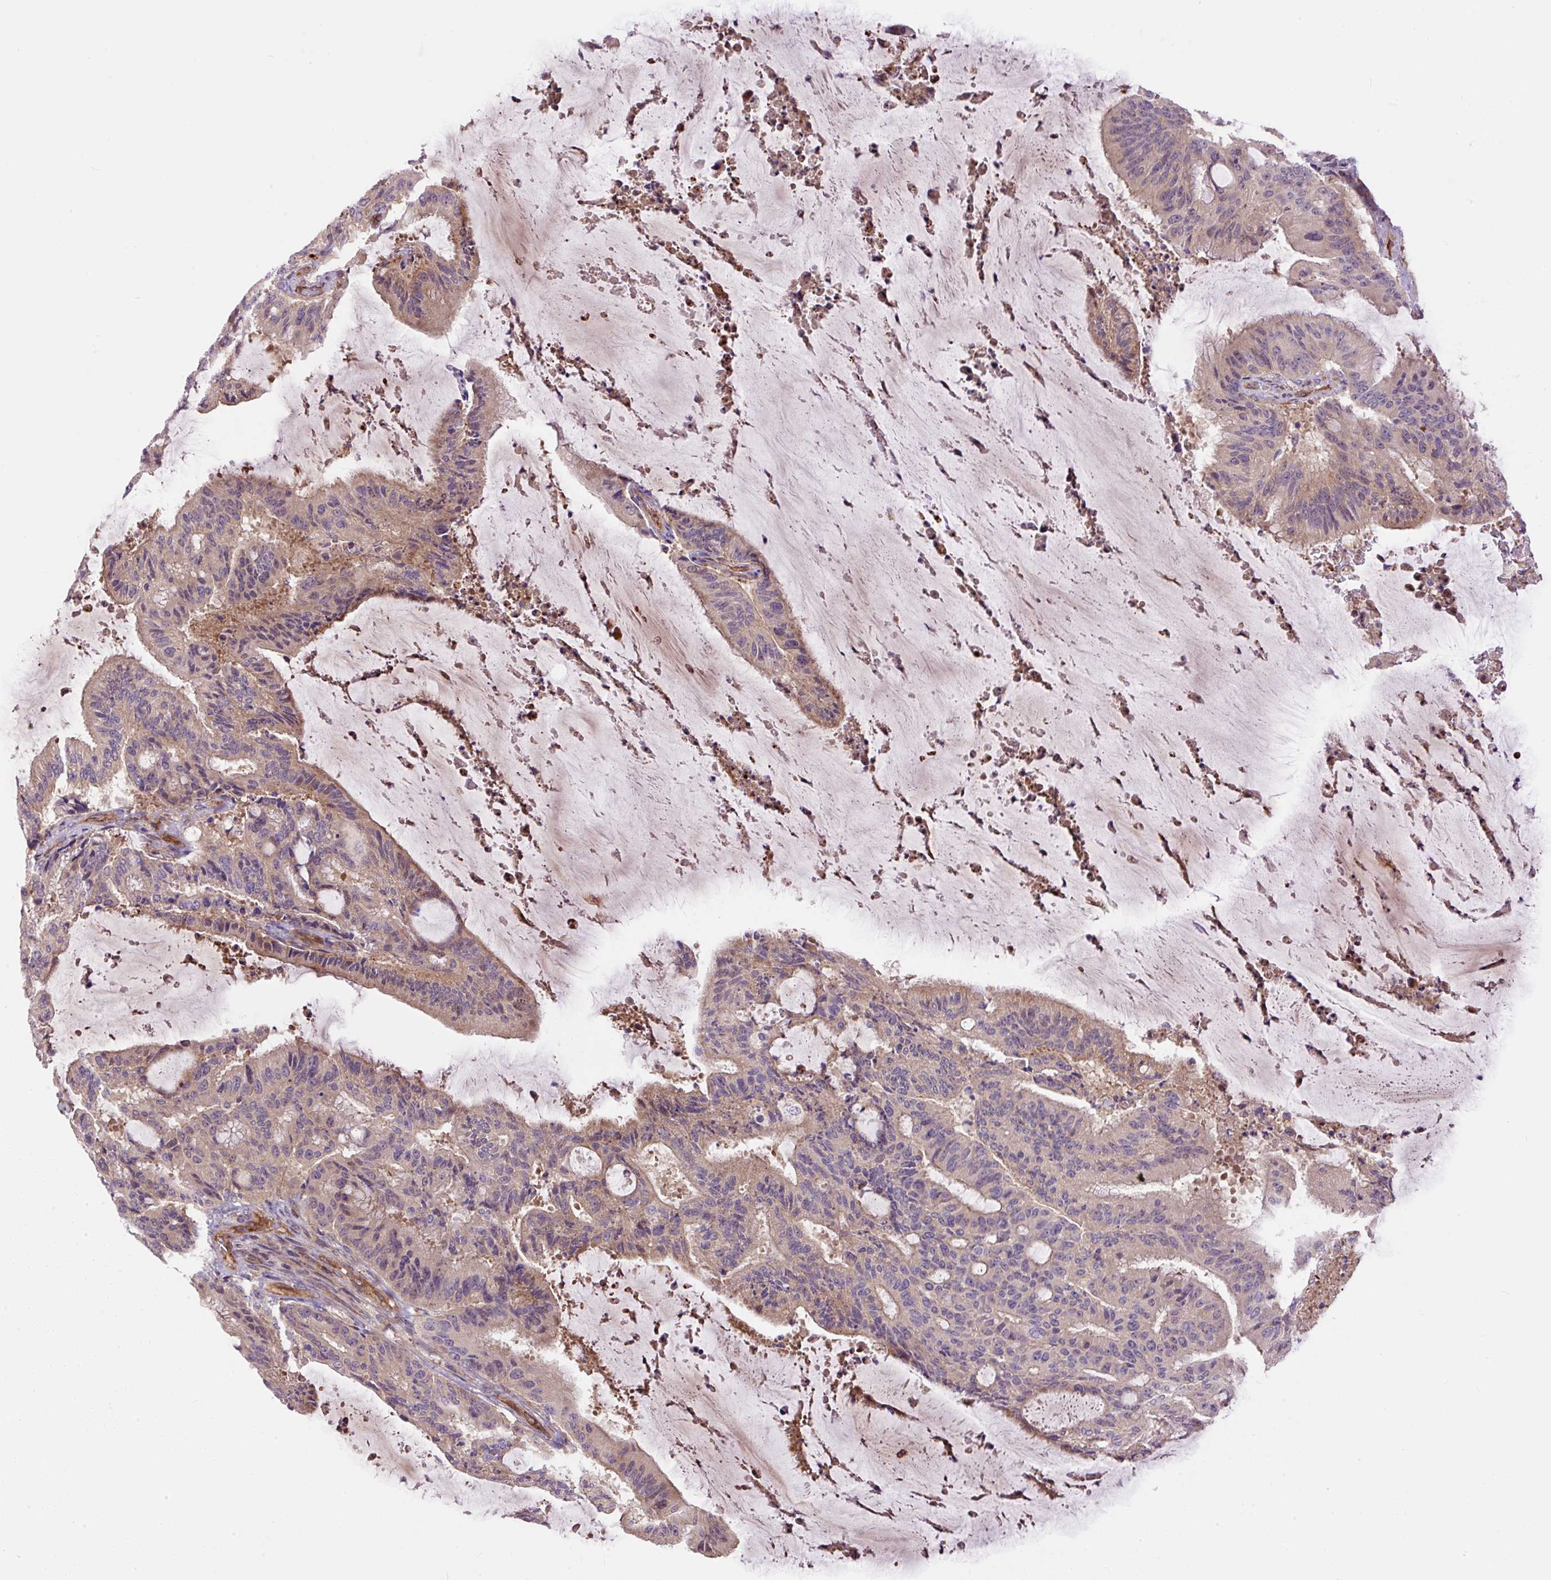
{"staining": {"intensity": "weak", "quantity": "25%-75%", "location": "cytoplasmic/membranous"}, "tissue": "liver cancer", "cell_type": "Tumor cells", "image_type": "cancer", "snomed": [{"axis": "morphology", "description": "Normal tissue, NOS"}, {"axis": "morphology", "description": "Cholangiocarcinoma"}, {"axis": "topography", "description": "Liver"}, {"axis": "topography", "description": "Peripheral nerve tissue"}], "caption": "Tumor cells exhibit weak cytoplasmic/membranous expression in approximately 25%-75% of cells in liver cholangiocarcinoma. (DAB (3,3'-diaminobenzidine) IHC with brightfield microscopy, high magnification).", "gene": "PPME1", "patient": {"sex": "female", "age": 73}}